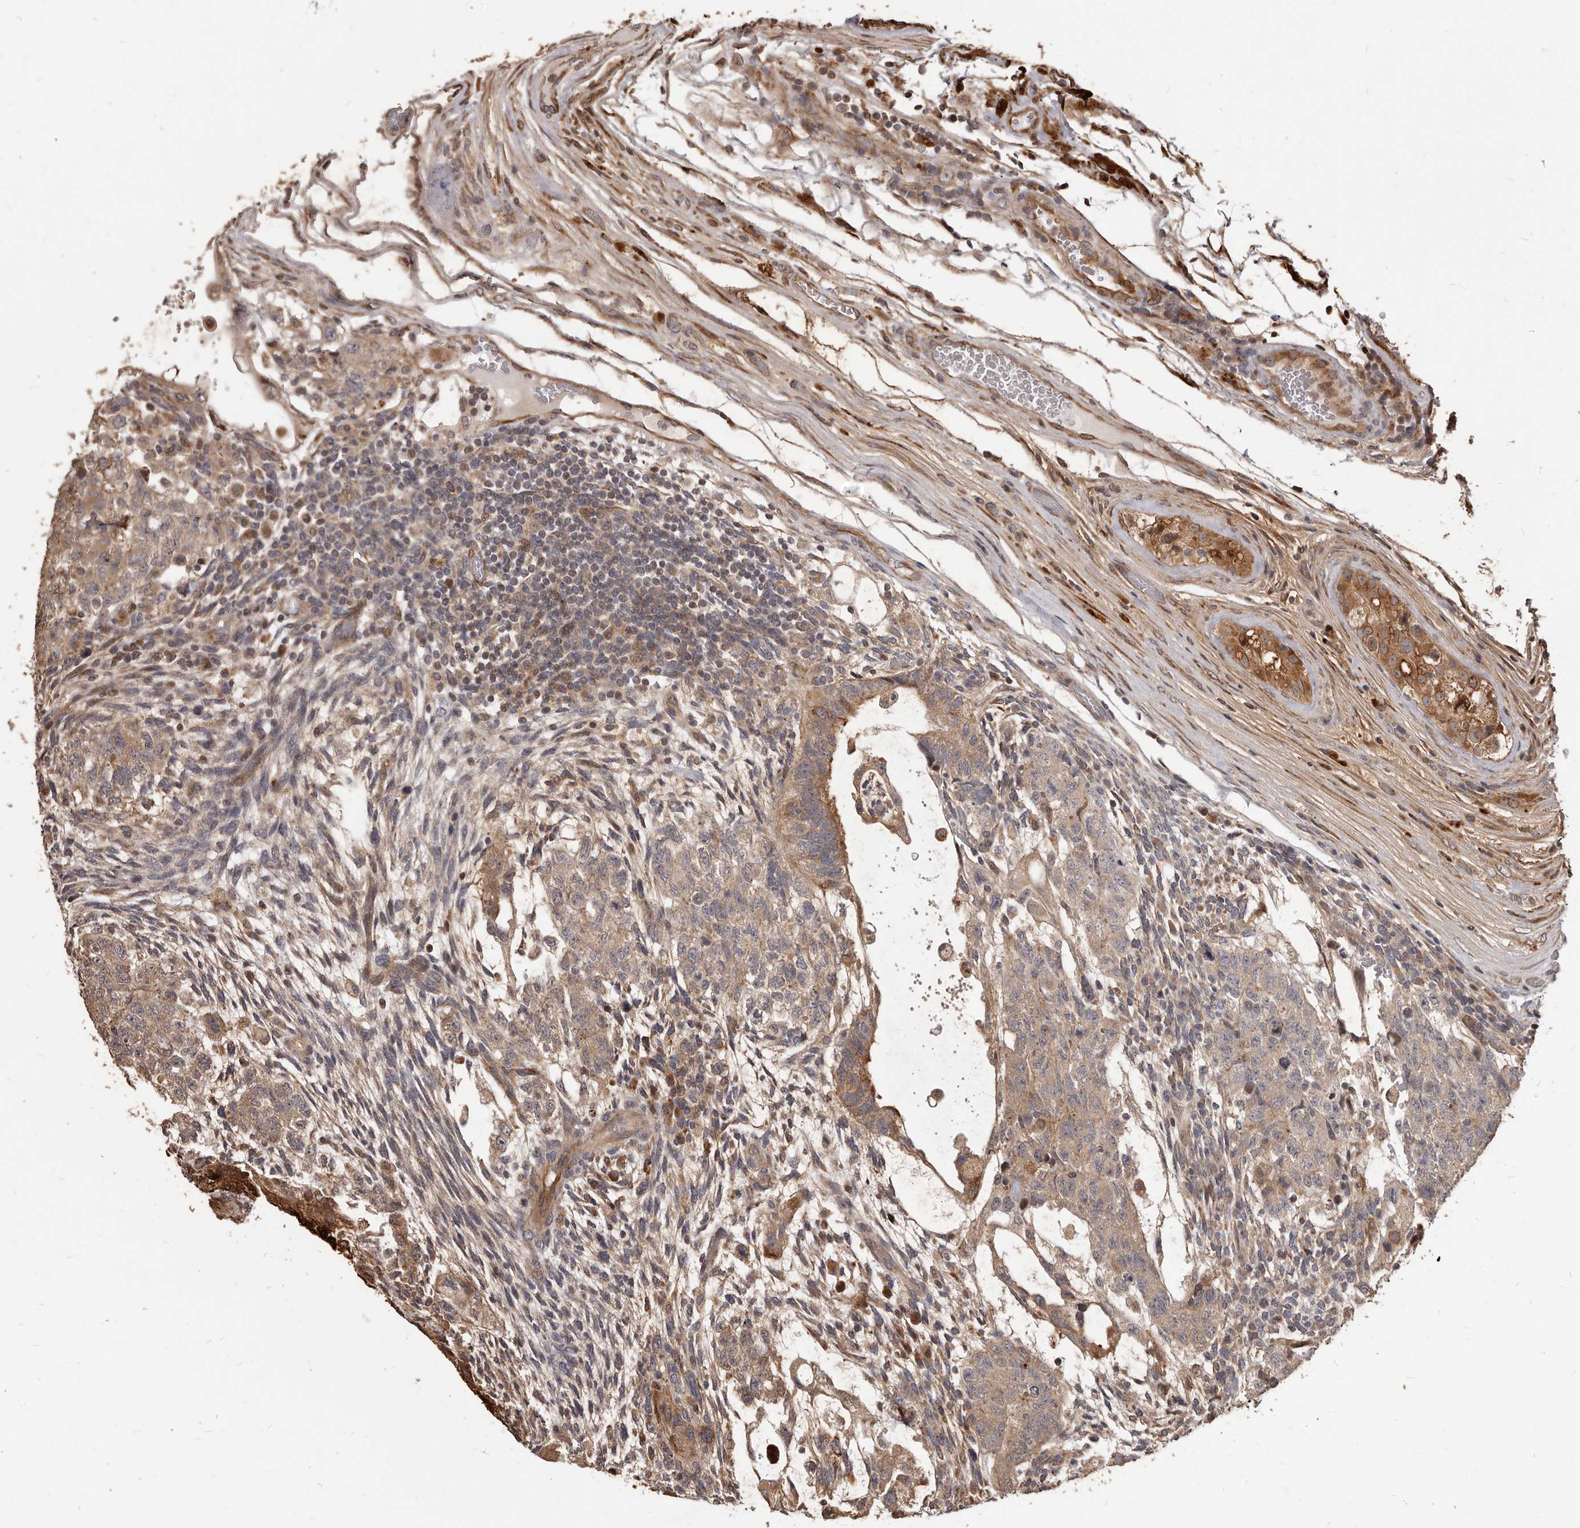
{"staining": {"intensity": "weak", "quantity": ">75%", "location": "cytoplasmic/membranous"}, "tissue": "testis cancer", "cell_type": "Tumor cells", "image_type": "cancer", "snomed": [{"axis": "morphology", "description": "Normal tissue, NOS"}, {"axis": "morphology", "description": "Carcinoma, Embryonal, NOS"}, {"axis": "topography", "description": "Testis"}], "caption": "Immunohistochemical staining of embryonal carcinoma (testis) demonstrates low levels of weak cytoplasmic/membranous staining in approximately >75% of tumor cells.", "gene": "MTO1", "patient": {"sex": "male", "age": 36}}